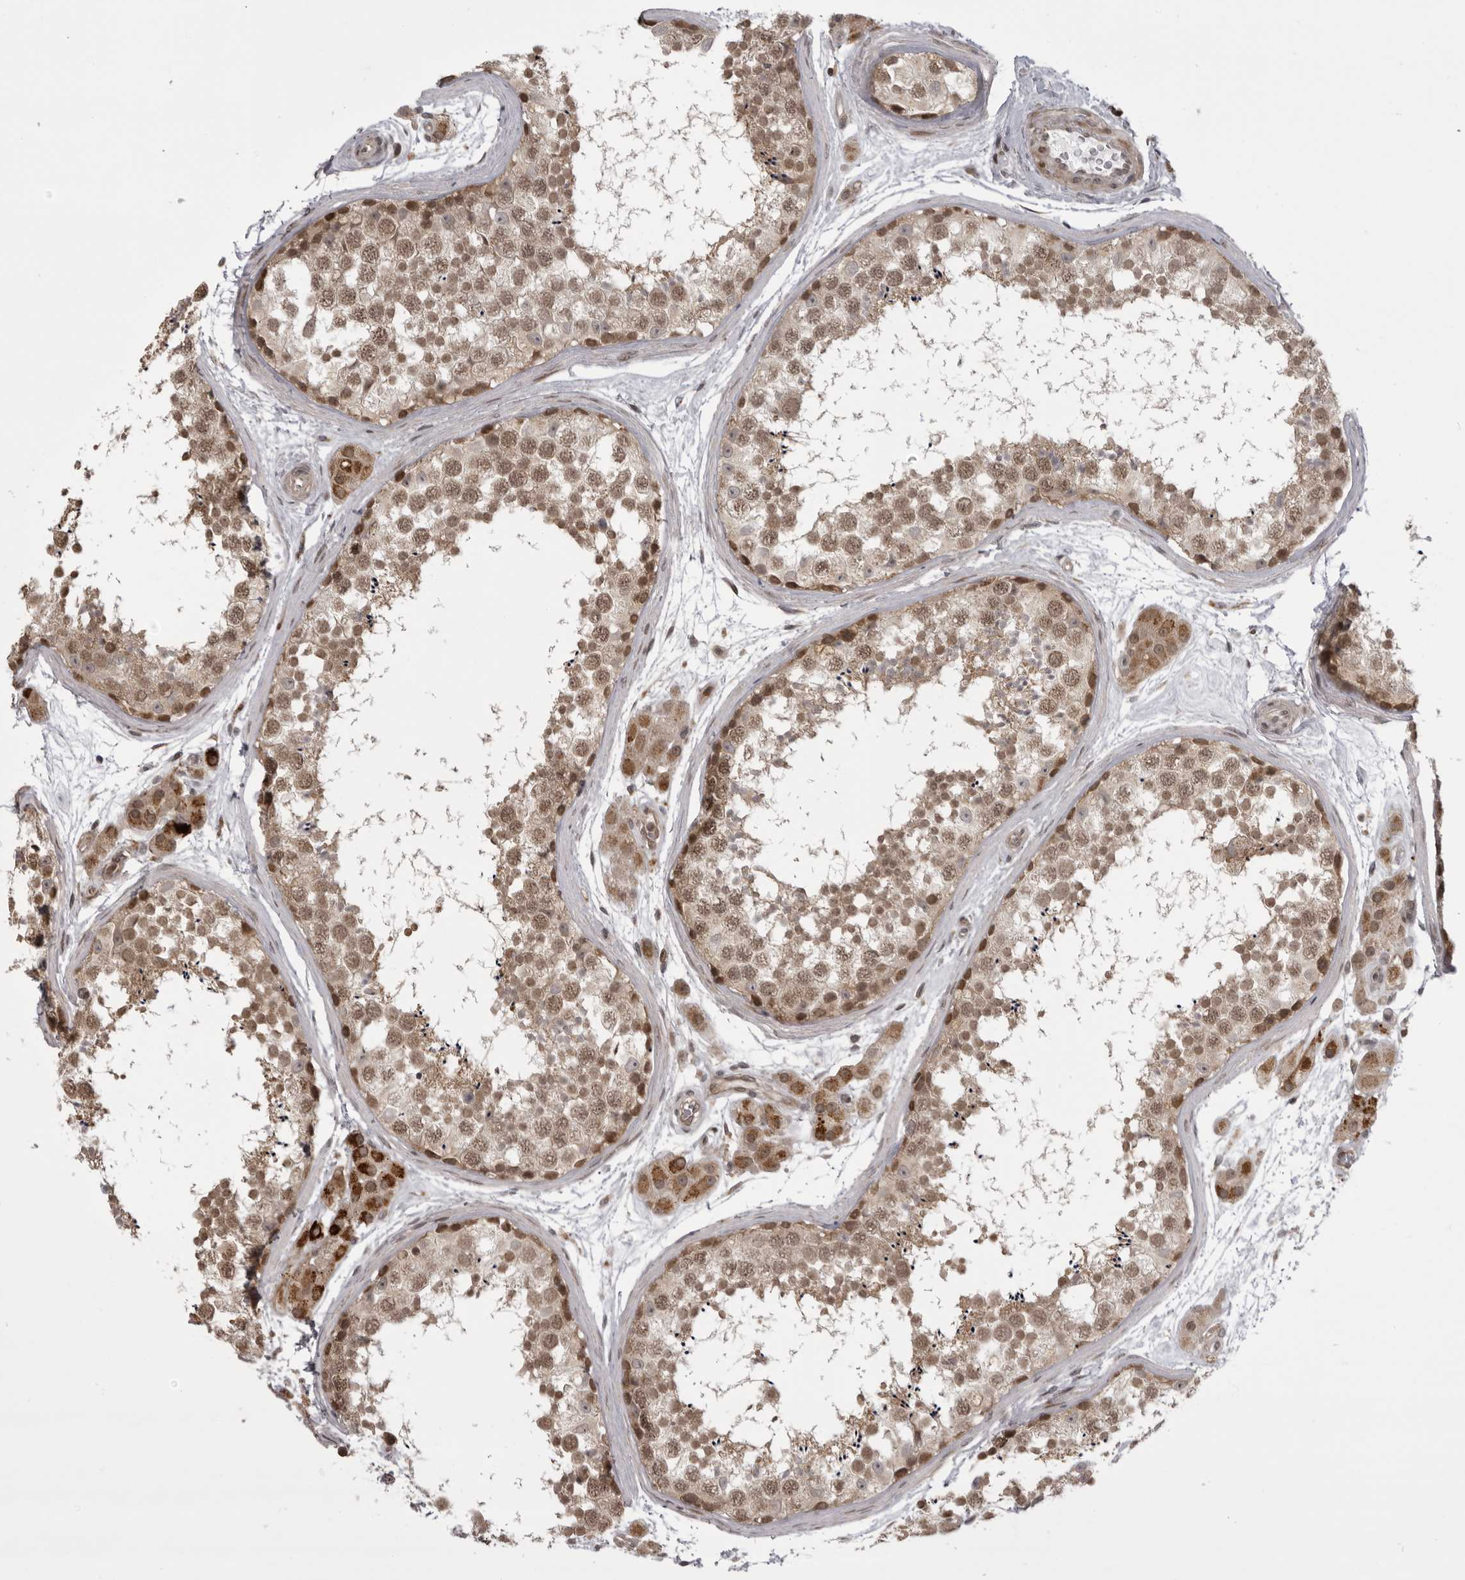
{"staining": {"intensity": "moderate", "quantity": ">75%", "location": "cytoplasmic/membranous,nuclear"}, "tissue": "testis", "cell_type": "Cells in seminiferous ducts", "image_type": "normal", "snomed": [{"axis": "morphology", "description": "Normal tissue, NOS"}, {"axis": "topography", "description": "Testis"}], "caption": "The immunohistochemical stain shows moderate cytoplasmic/membranous,nuclear positivity in cells in seminiferous ducts of benign testis.", "gene": "C1orf109", "patient": {"sex": "male", "age": 56}}